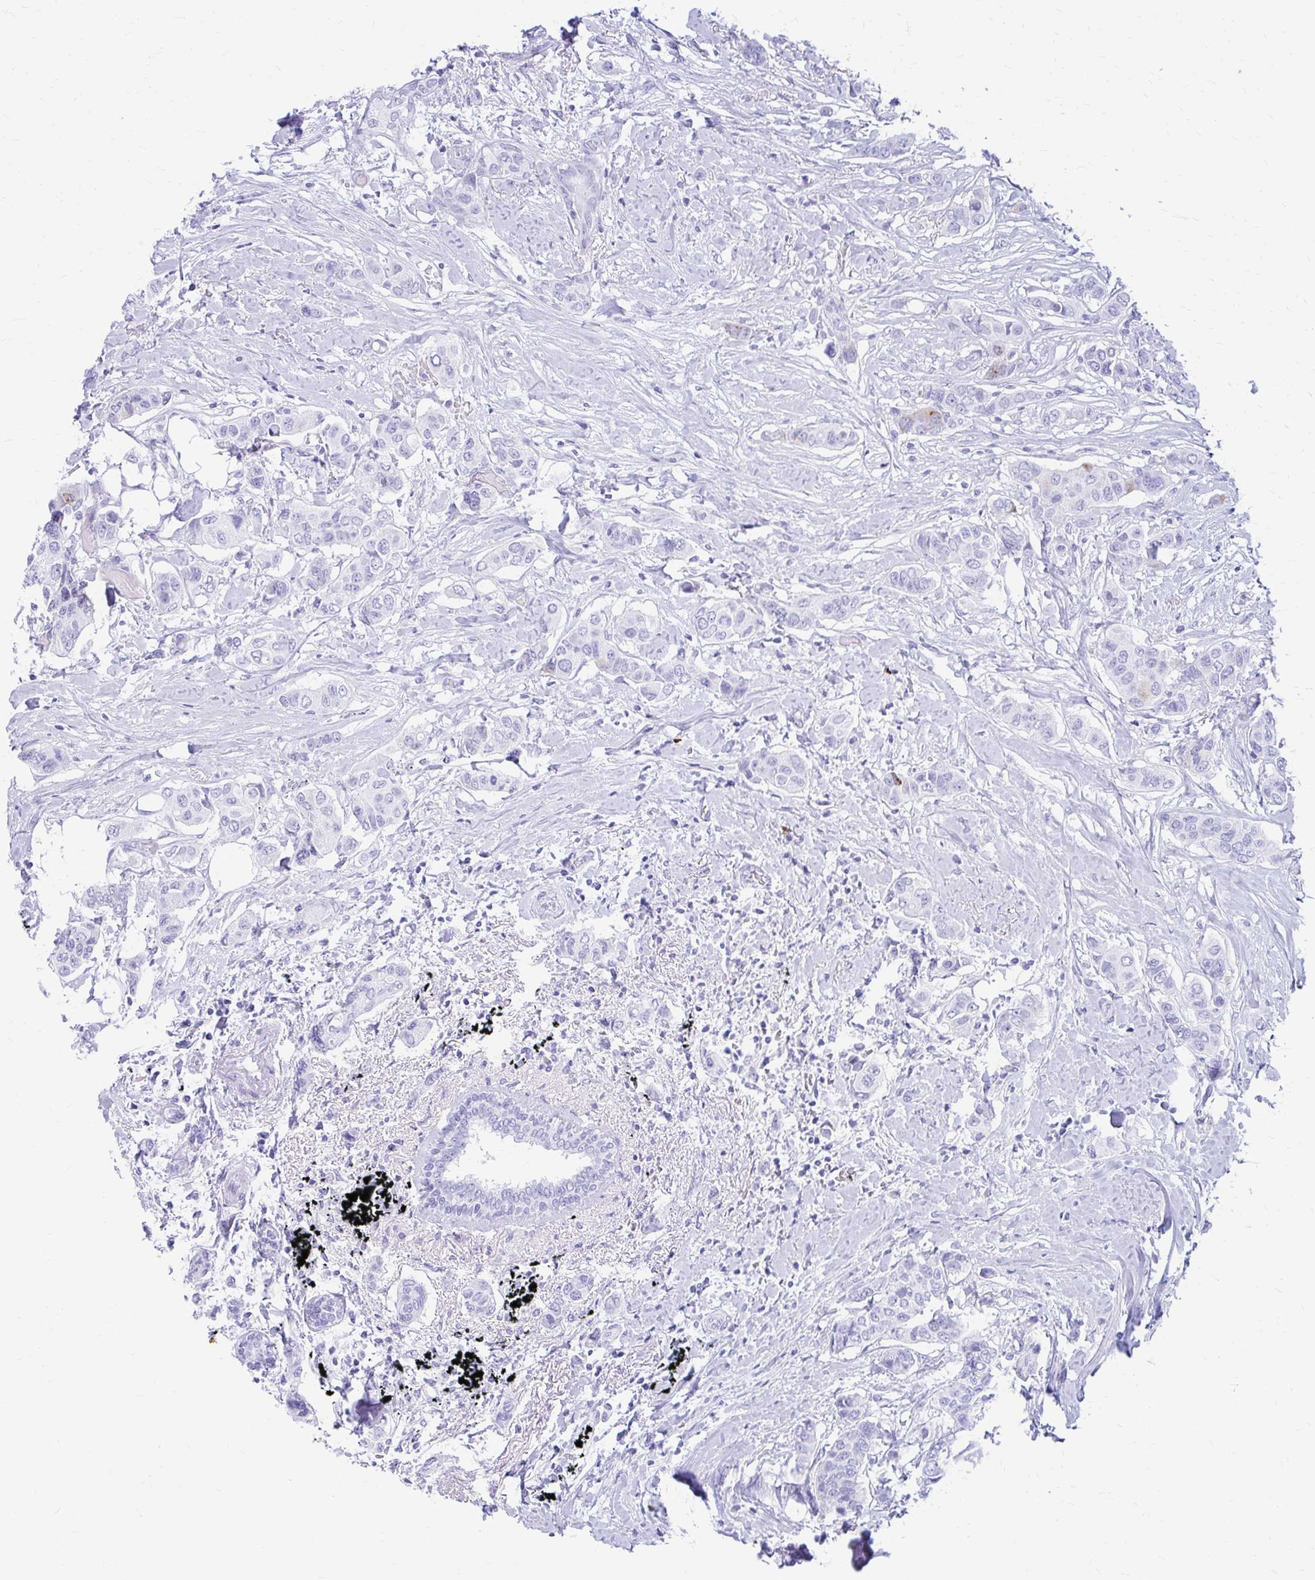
{"staining": {"intensity": "negative", "quantity": "none", "location": "none"}, "tissue": "breast cancer", "cell_type": "Tumor cells", "image_type": "cancer", "snomed": [{"axis": "morphology", "description": "Lobular carcinoma"}, {"axis": "topography", "description": "Breast"}], "caption": "There is no significant expression in tumor cells of breast cancer (lobular carcinoma). The staining is performed using DAB (3,3'-diaminobenzidine) brown chromogen with nuclei counter-stained in using hematoxylin.", "gene": "NSG2", "patient": {"sex": "female", "age": 51}}